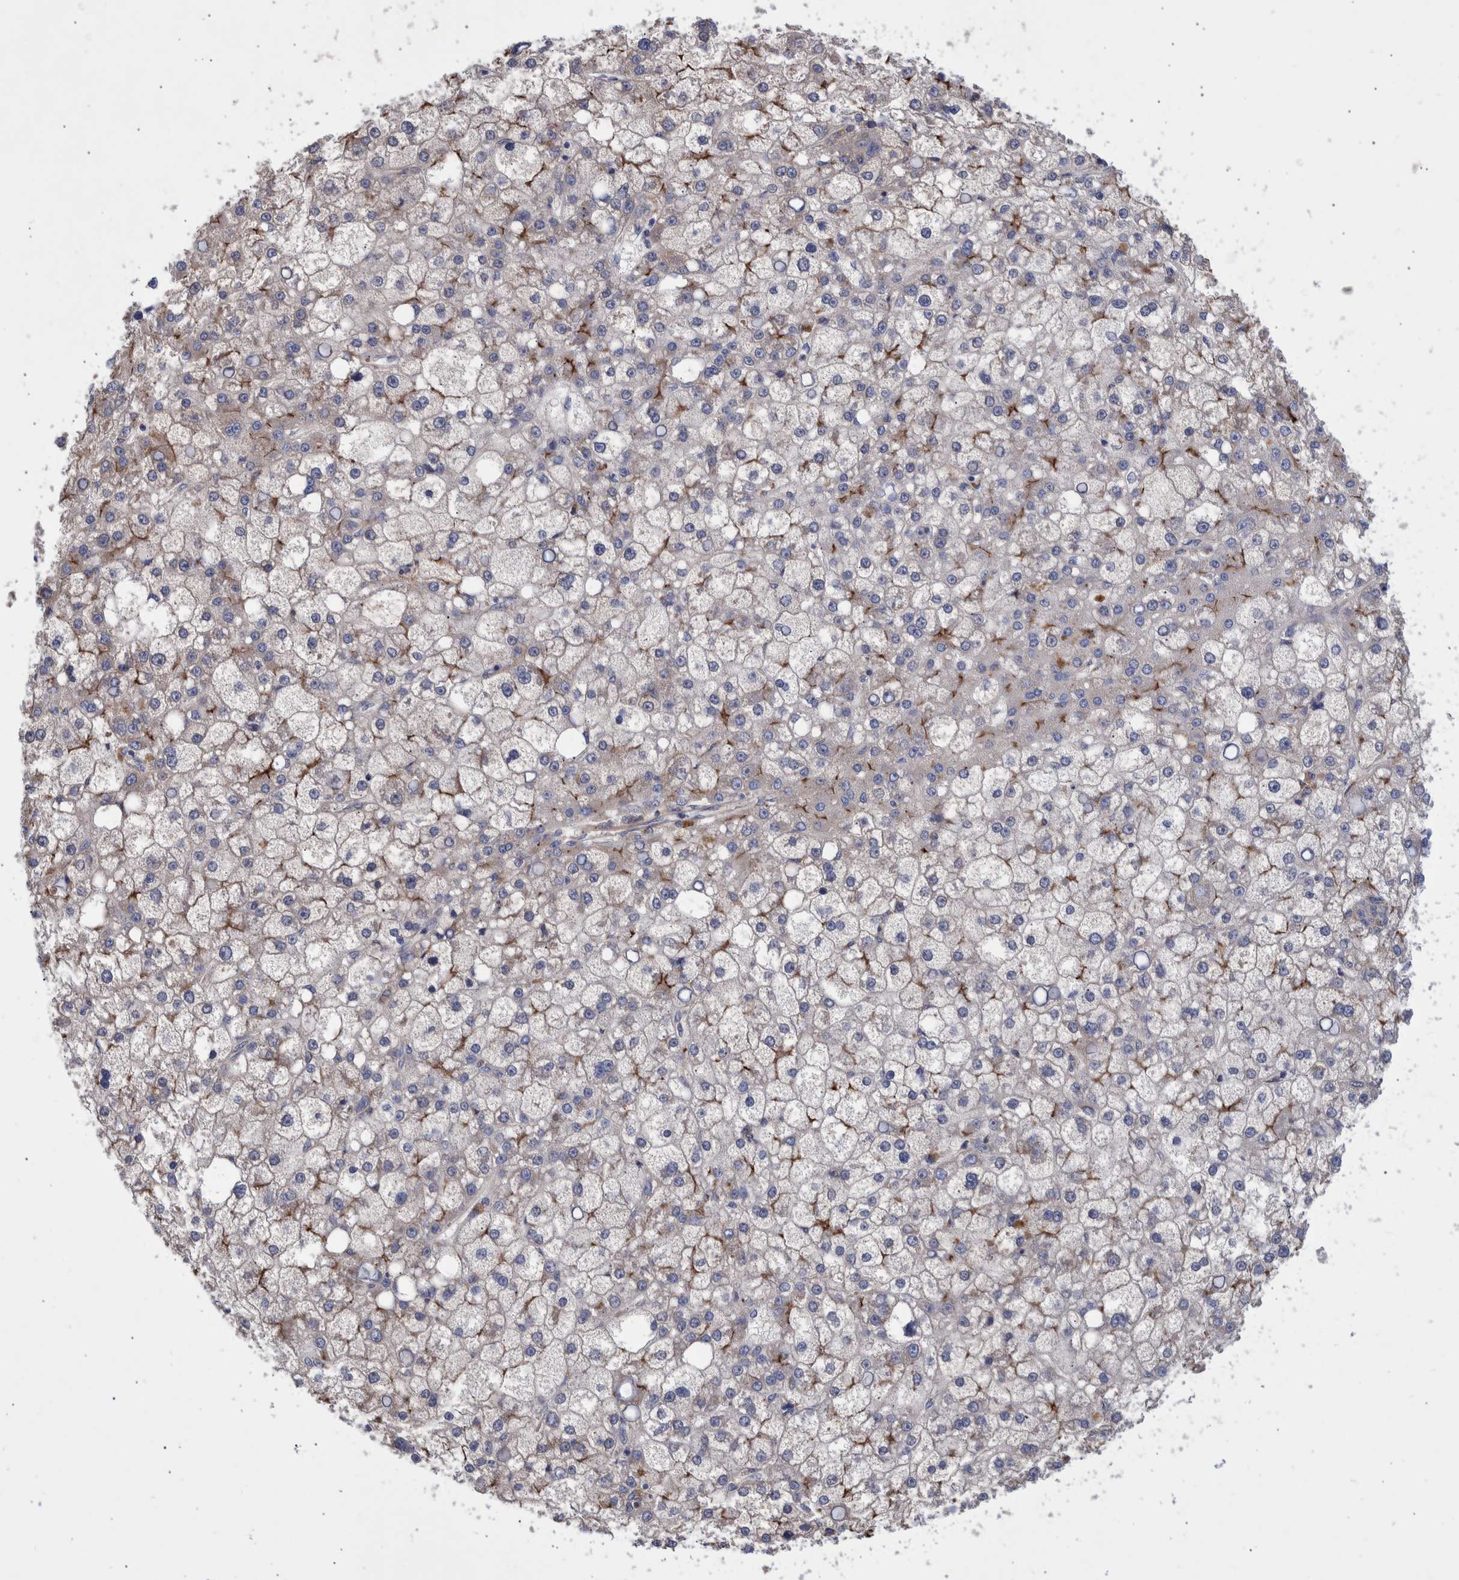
{"staining": {"intensity": "weak", "quantity": "<25%", "location": "cytoplasmic/membranous"}, "tissue": "liver cancer", "cell_type": "Tumor cells", "image_type": "cancer", "snomed": [{"axis": "morphology", "description": "Carcinoma, Hepatocellular, NOS"}, {"axis": "topography", "description": "Liver"}], "caption": "Tumor cells show no significant staining in liver cancer.", "gene": "DLL4", "patient": {"sex": "male", "age": 67}}